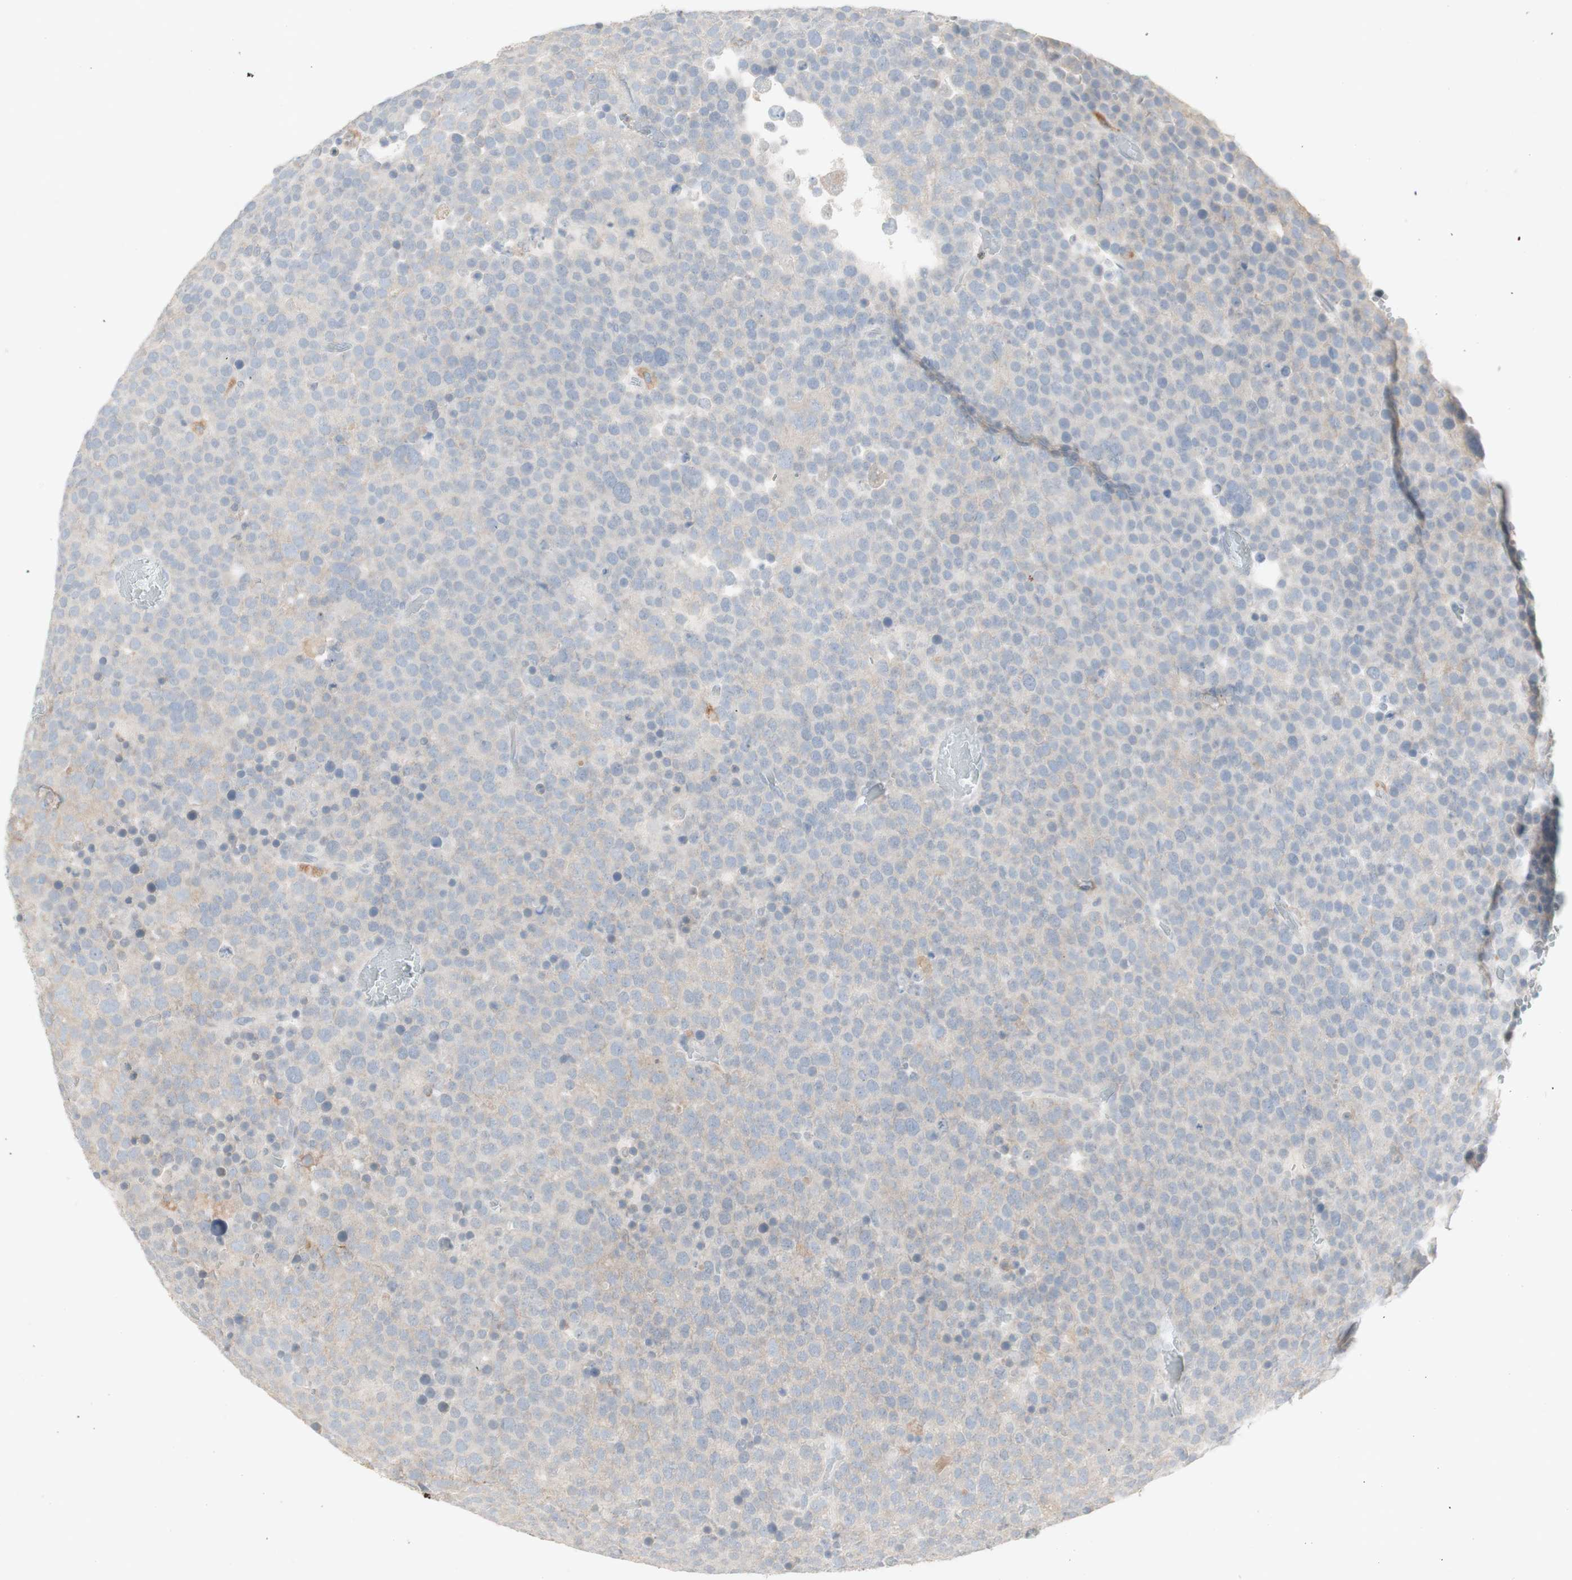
{"staining": {"intensity": "negative", "quantity": "none", "location": "none"}, "tissue": "testis cancer", "cell_type": "Tumor cells", "image_type": "cancer", "snomed": [{"axis": "morphology", "description": "Seminoma, NOS"}, {"axis": "topography", "description": "Testis"}], "caption": "Image shows no significant protein positivity in tumor cells of testis cancer.", "gene": "ATP6V1B1", "patient": {"sex": "male", "age": 71}}